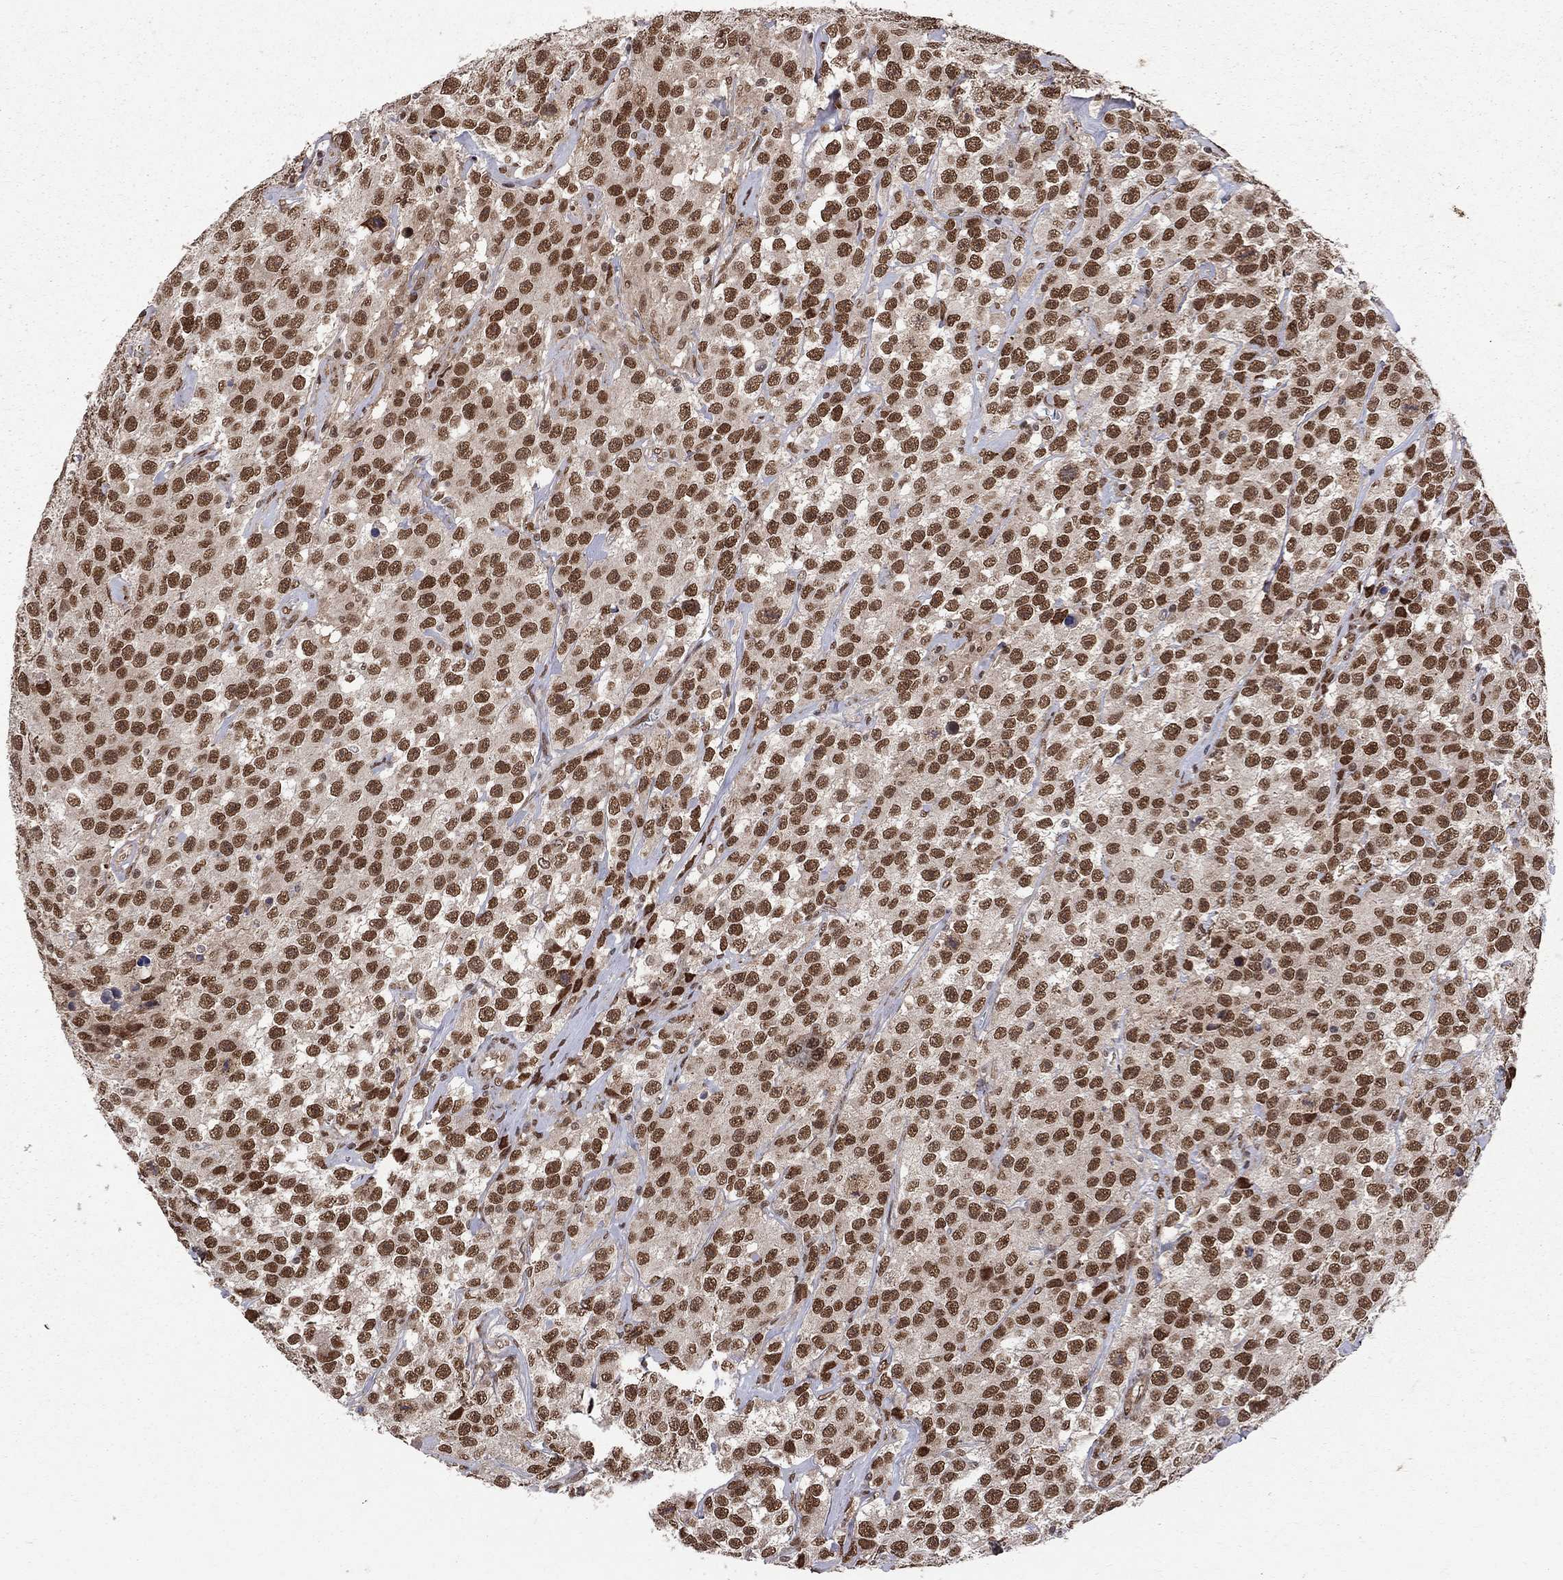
{"staining": {"intensity": "strong", "quantity": ">75%", "location": "nuclear"}, "tissue": "testis cancer", "cell_type": "Tumor cells", "image_type": "cancer", "snomed": [{"axis": "morphology", "description": "Seminoma, NOS"}, {"axis": "topography", "description": "Testis"}], "caption": "Immunohistochemical staining of testis cancer (seminoma) shows high levels of strong nuclear protein staining in about >75% of tumor cells. The protein of interest is stained brown, and the nuclei are stained in blue (DAB IHC with brightfield microscopy, high magnification).", "gene": "SAP30L", "patient": {"sex": "male", "age": 59}}